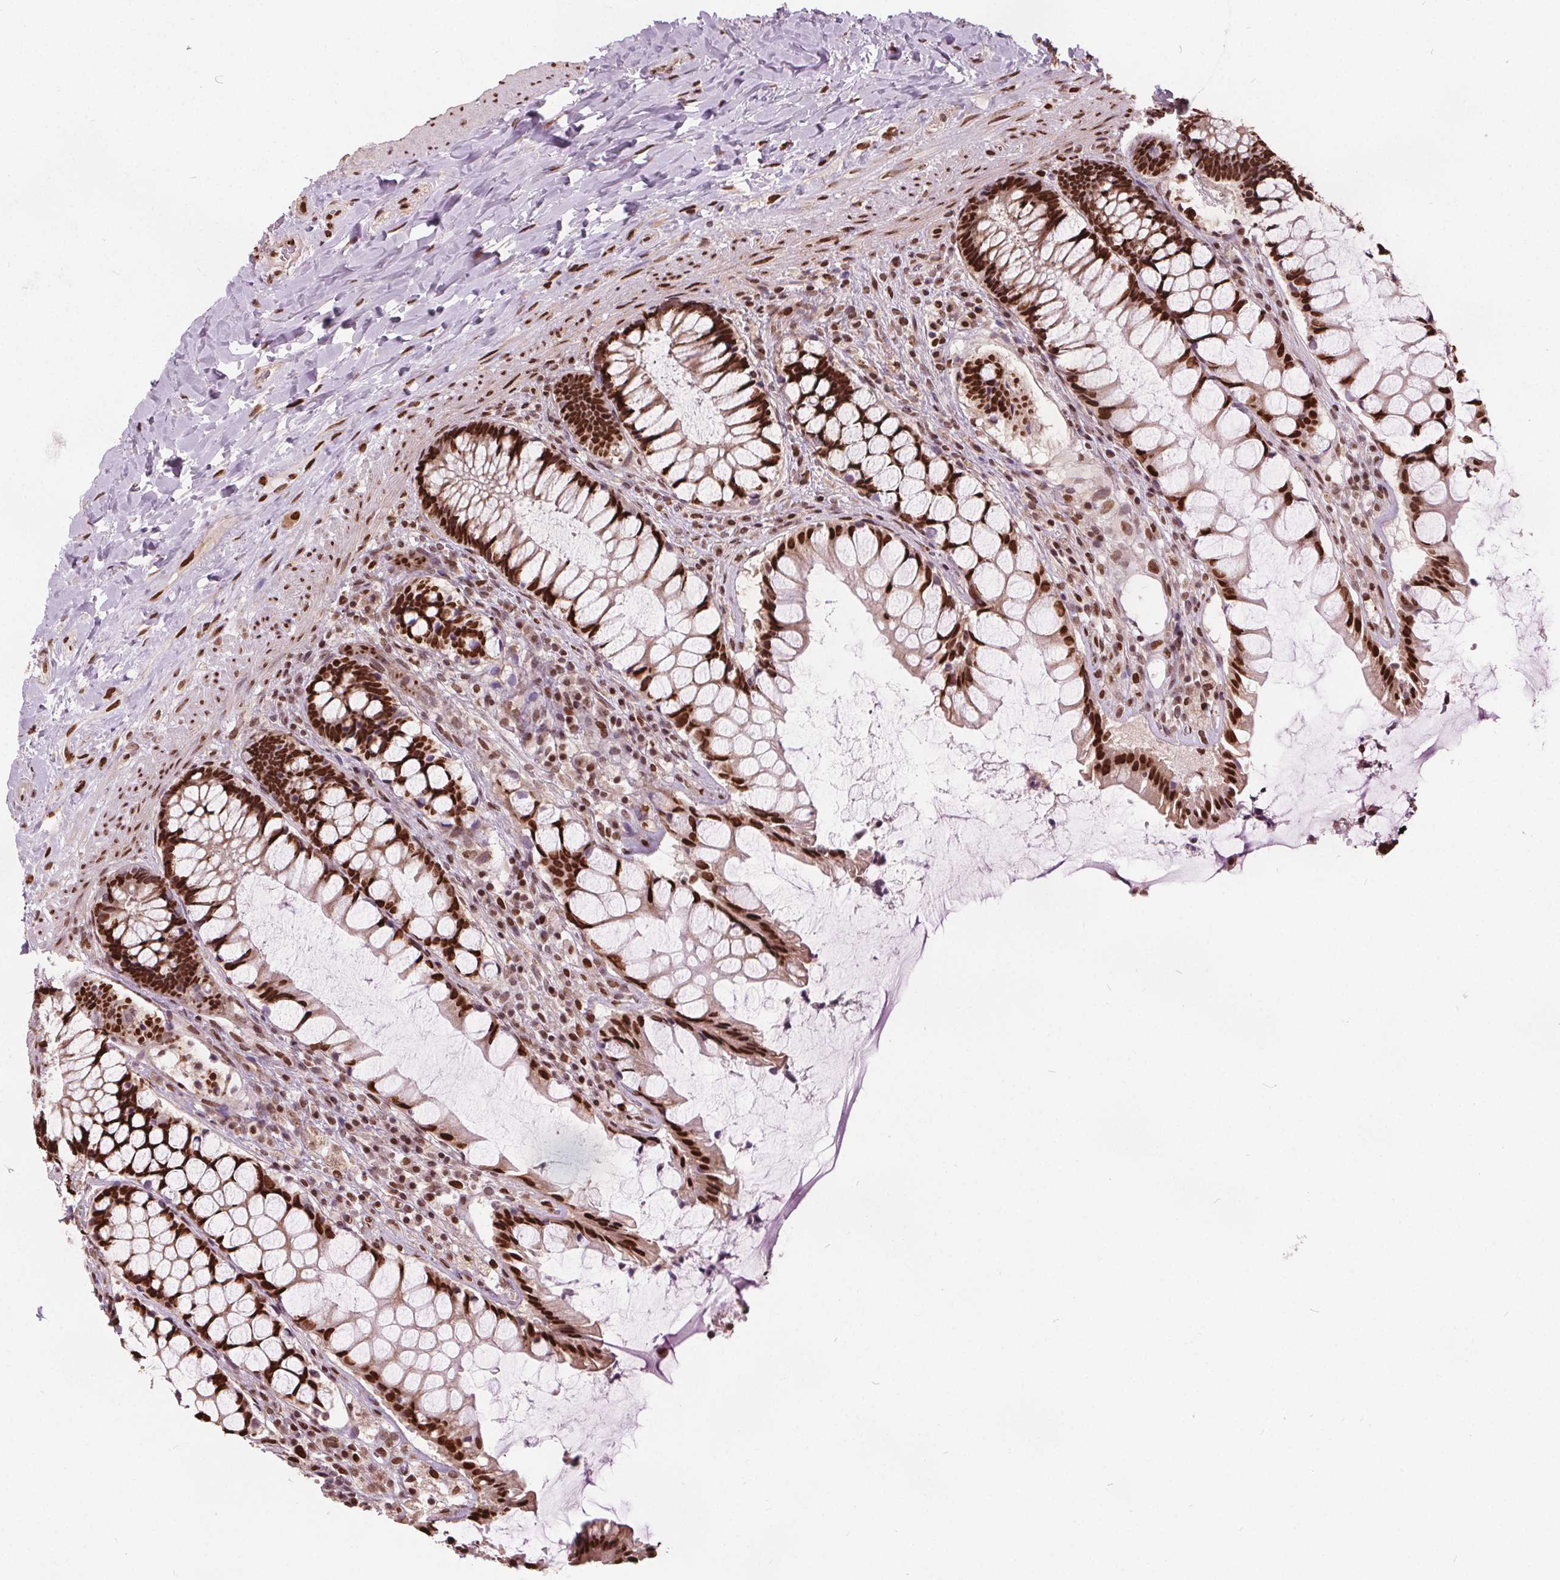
{"staining": {"intensity": "strong", "quantity": ">75%", "location": "nuclear"}, "tissue": "rectum", "cell_type": "Glandular cells", "image_type": "normal", "snomed": [{"axis": "morphology", "description": "Normal tissue, NOS"}, {"axis": "topography", "description": "Rectum"}], "caption": "Glandular cells demonstrate high levels of strong nuclear expression in about >75% of cells in unremarkable human rectum. The staining was performed using DAB, with brown indicating positive protein expression. Nuclei are stained blue with hematoxylin.", "gene": "ISLR2", "patient": {"sex": "female", "age": 58}}